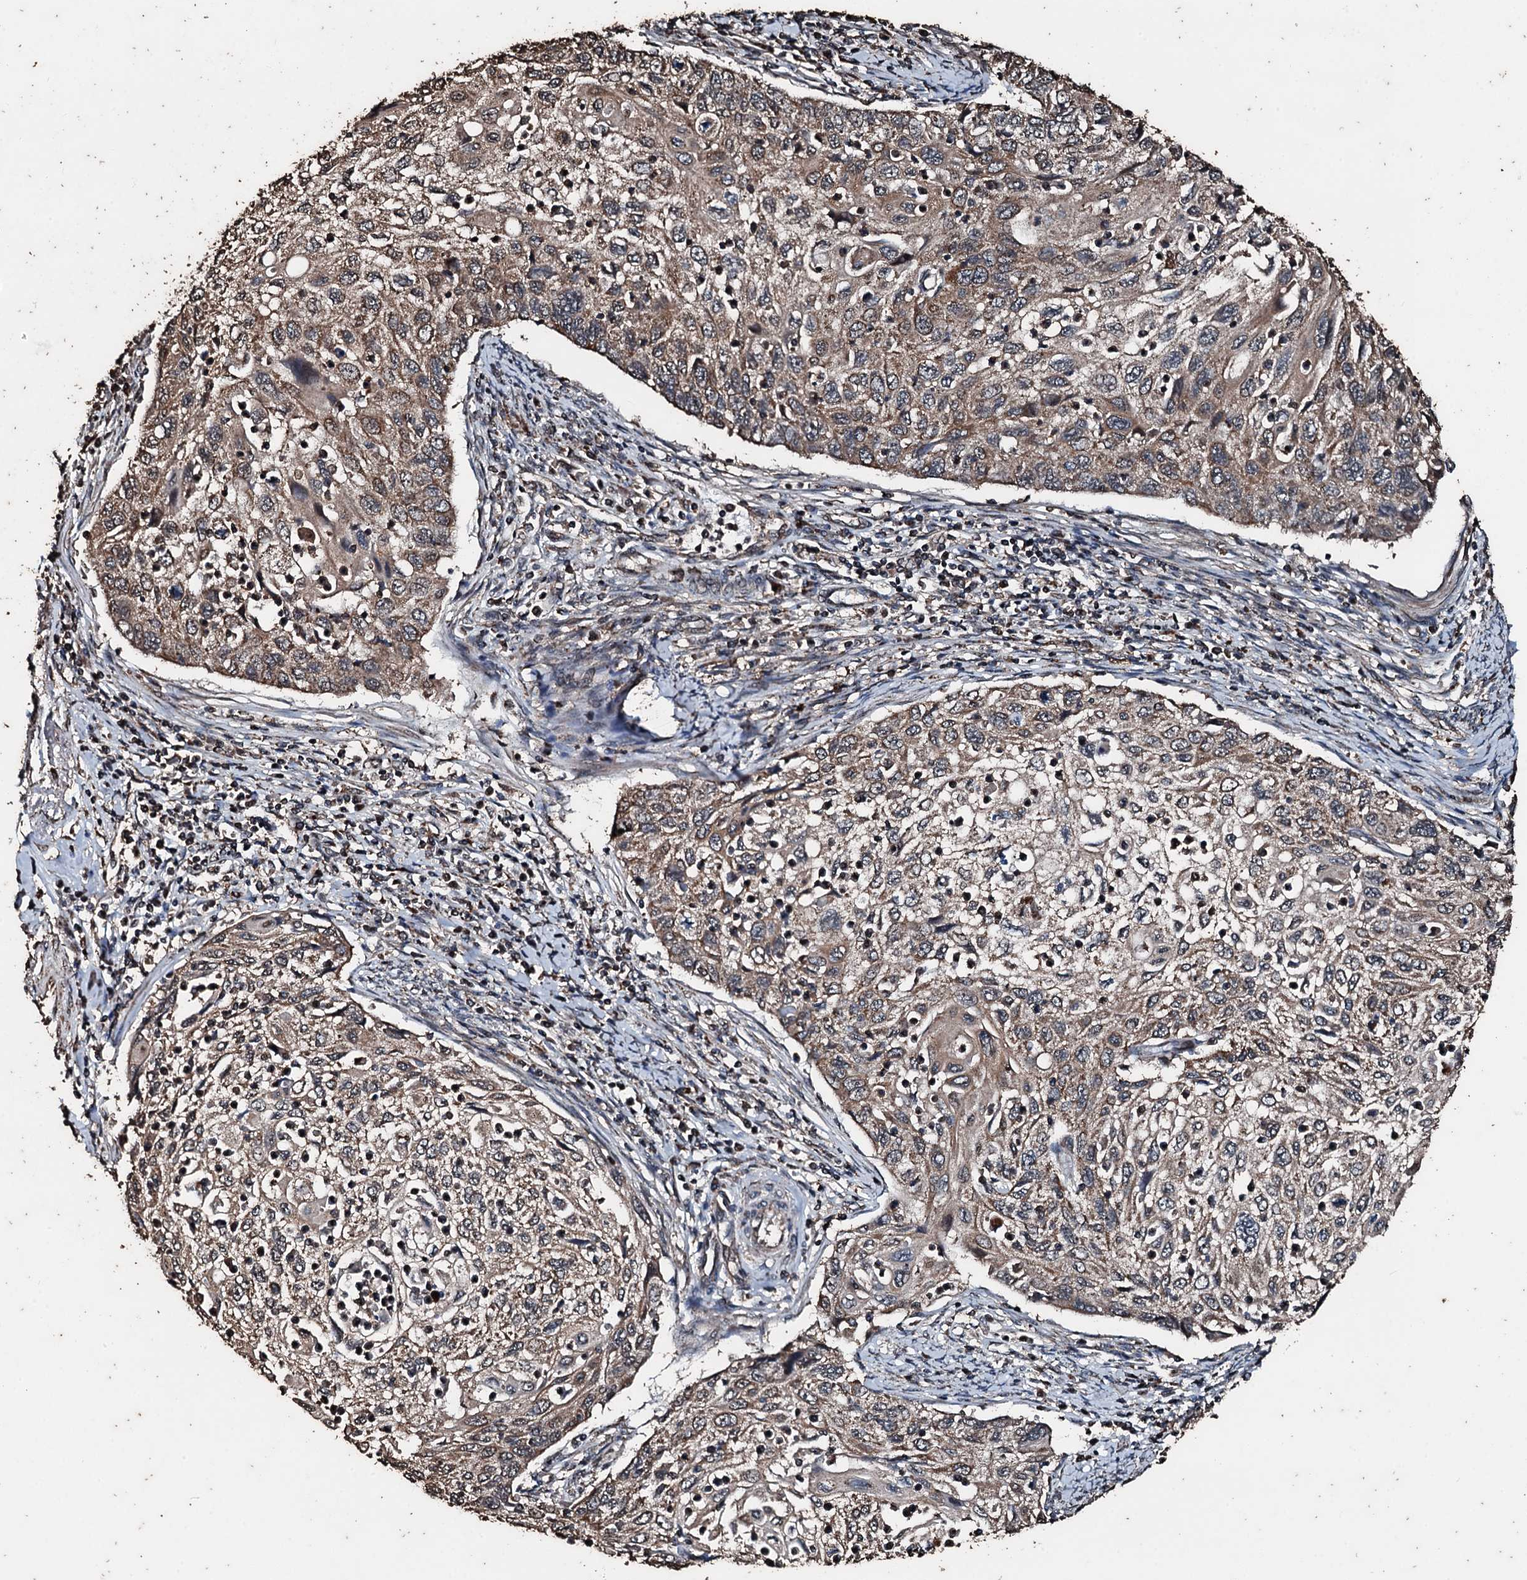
{"staining": {"intensity": "weak", "quantity": ">75%", "location": "cytoplasmic/membranous"}, "tissue": "cervical cancer", "cell_type": "Tumor cells", "image_type": "cancer", "snomed": [{"axis": "morphology", "description": "Squamous cell carcinoma, NOS"}, {"axis": "topography", "description": "Cervix"}], "caption": "Immunohistochemical staining of human cervical cancer demonstrates low levels of weak cytoplasmic/membranous protein expression in about >75% of tumor cells.", "gene": "FAAP24", "patient": {"sex": "female", "age": 70}}